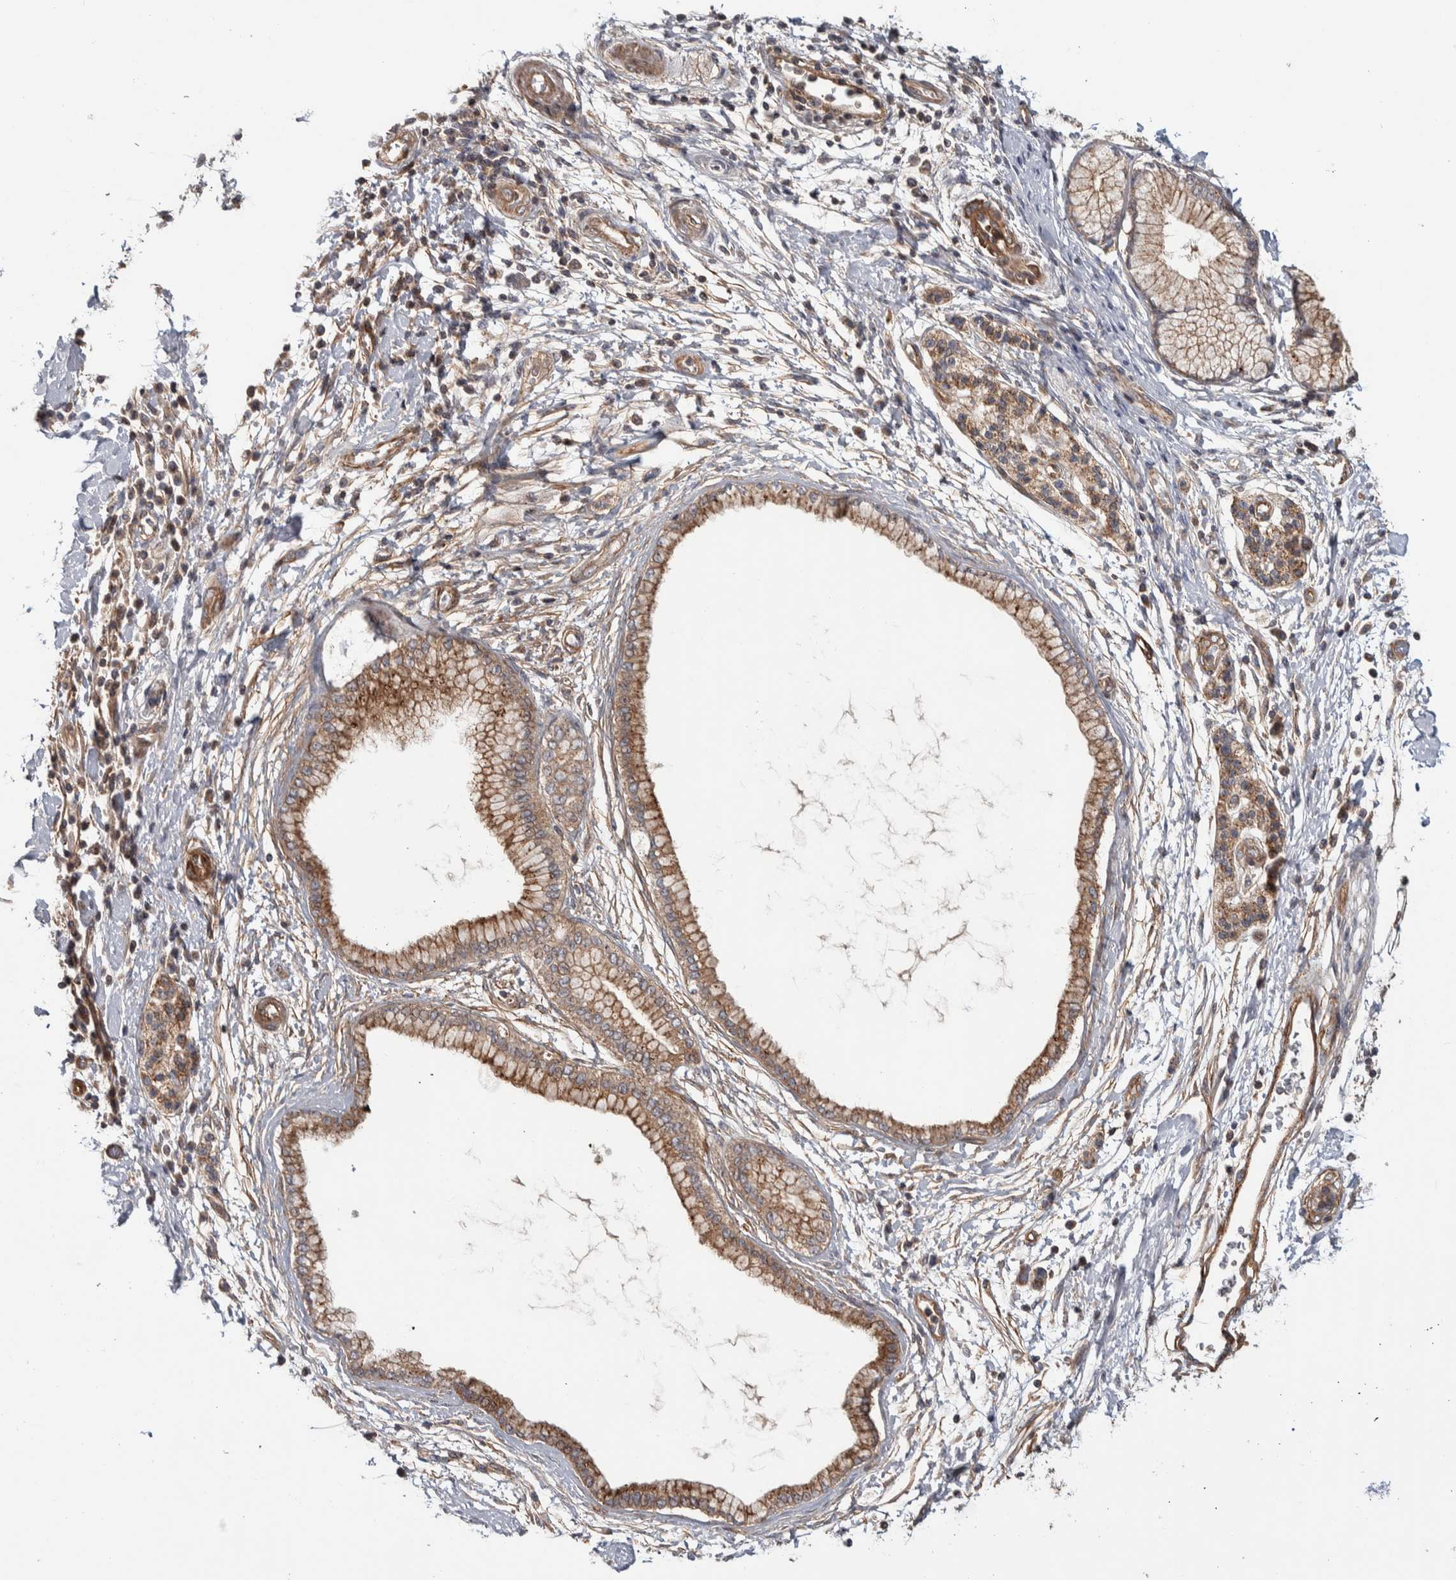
{"staining": {"intensity": "moderate", "quantity": ">75%", "location": "cytoplasmic/membranous"}, "tissue": "pancreatic cancer", "cell_type": "Tumor cells", "image_type": "cancer", "snomed": [{"axis": "morphology", "description": "Normal tissue, NOS"}, {"axis": "morphology", "description": "Adenocarcinoma, NOS"}, {"axis": "topography", "description": "Pancreas"}], "caption": "Human pancreatic adenocarcinoma stained with a protein marker displays moderate staining in tumor cells.", "gene": "CHMP4C", "patient": {"sex": "female", "age": 71}}